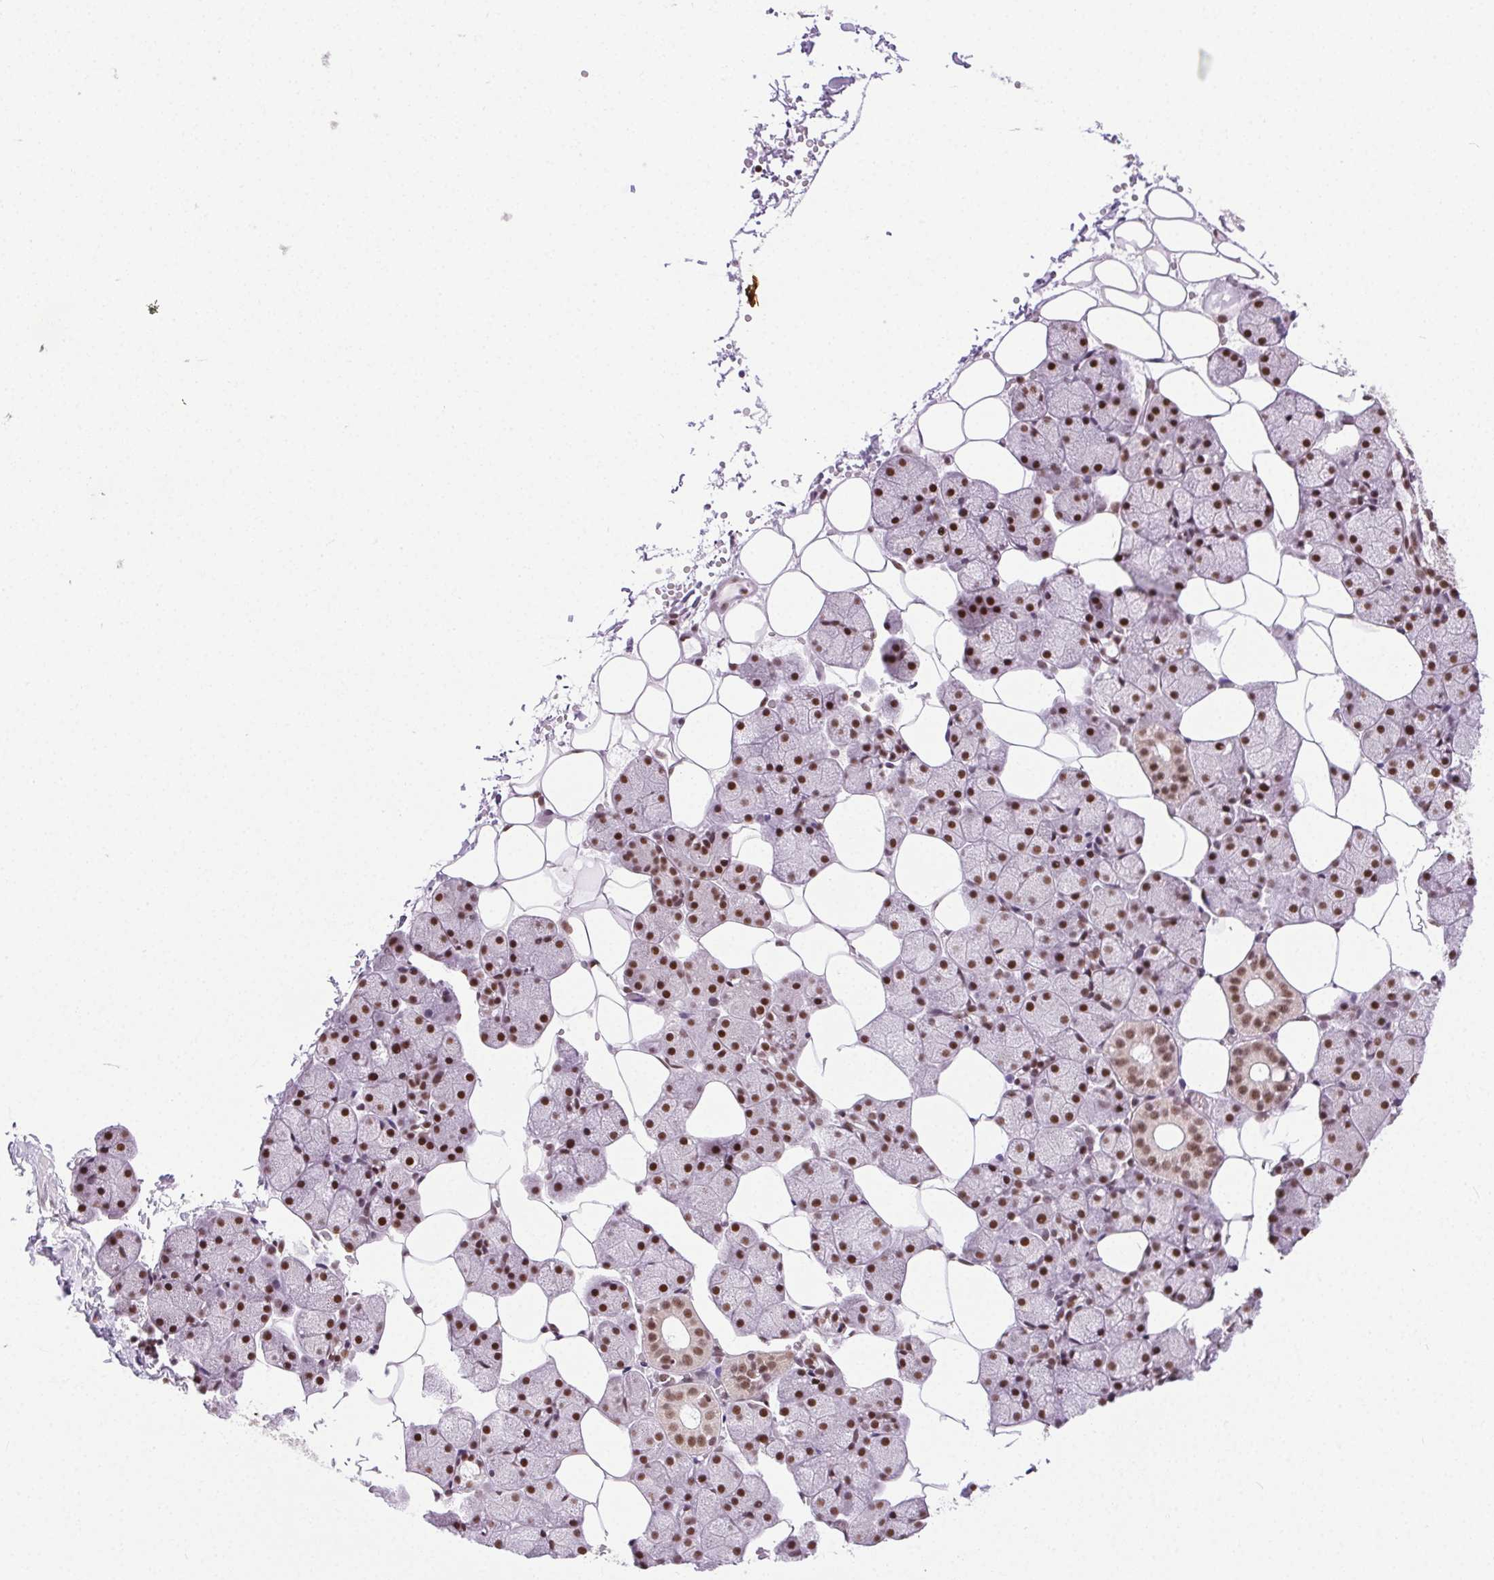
{"staining": {"intensity": "strong", "quantity": ">75%", "location": "nuclear"}, "tissue": "salivary gland", "cell_type": "Glandular cells", "image_type": "normal", "snomed": [{"axis": "morphology", "description": "Normal tissue, NOS"}, {"axis": "topography", "description": "Salivary gland"}], "caption": "Immunohistochemistry (IHC) (DAB (3,3'-diaminobenzidine)) staining of unremarkable human salivary gland demonstrates strong nuclear protein expression in approximately >75% of glandular cells. The staining is performed using DAB brown chromogen to label protein expression. The nuclei are counter-stained blue using hematoxylin.", "gene": "TRA2B", "patient": {"sex": "male", "age": 38}}